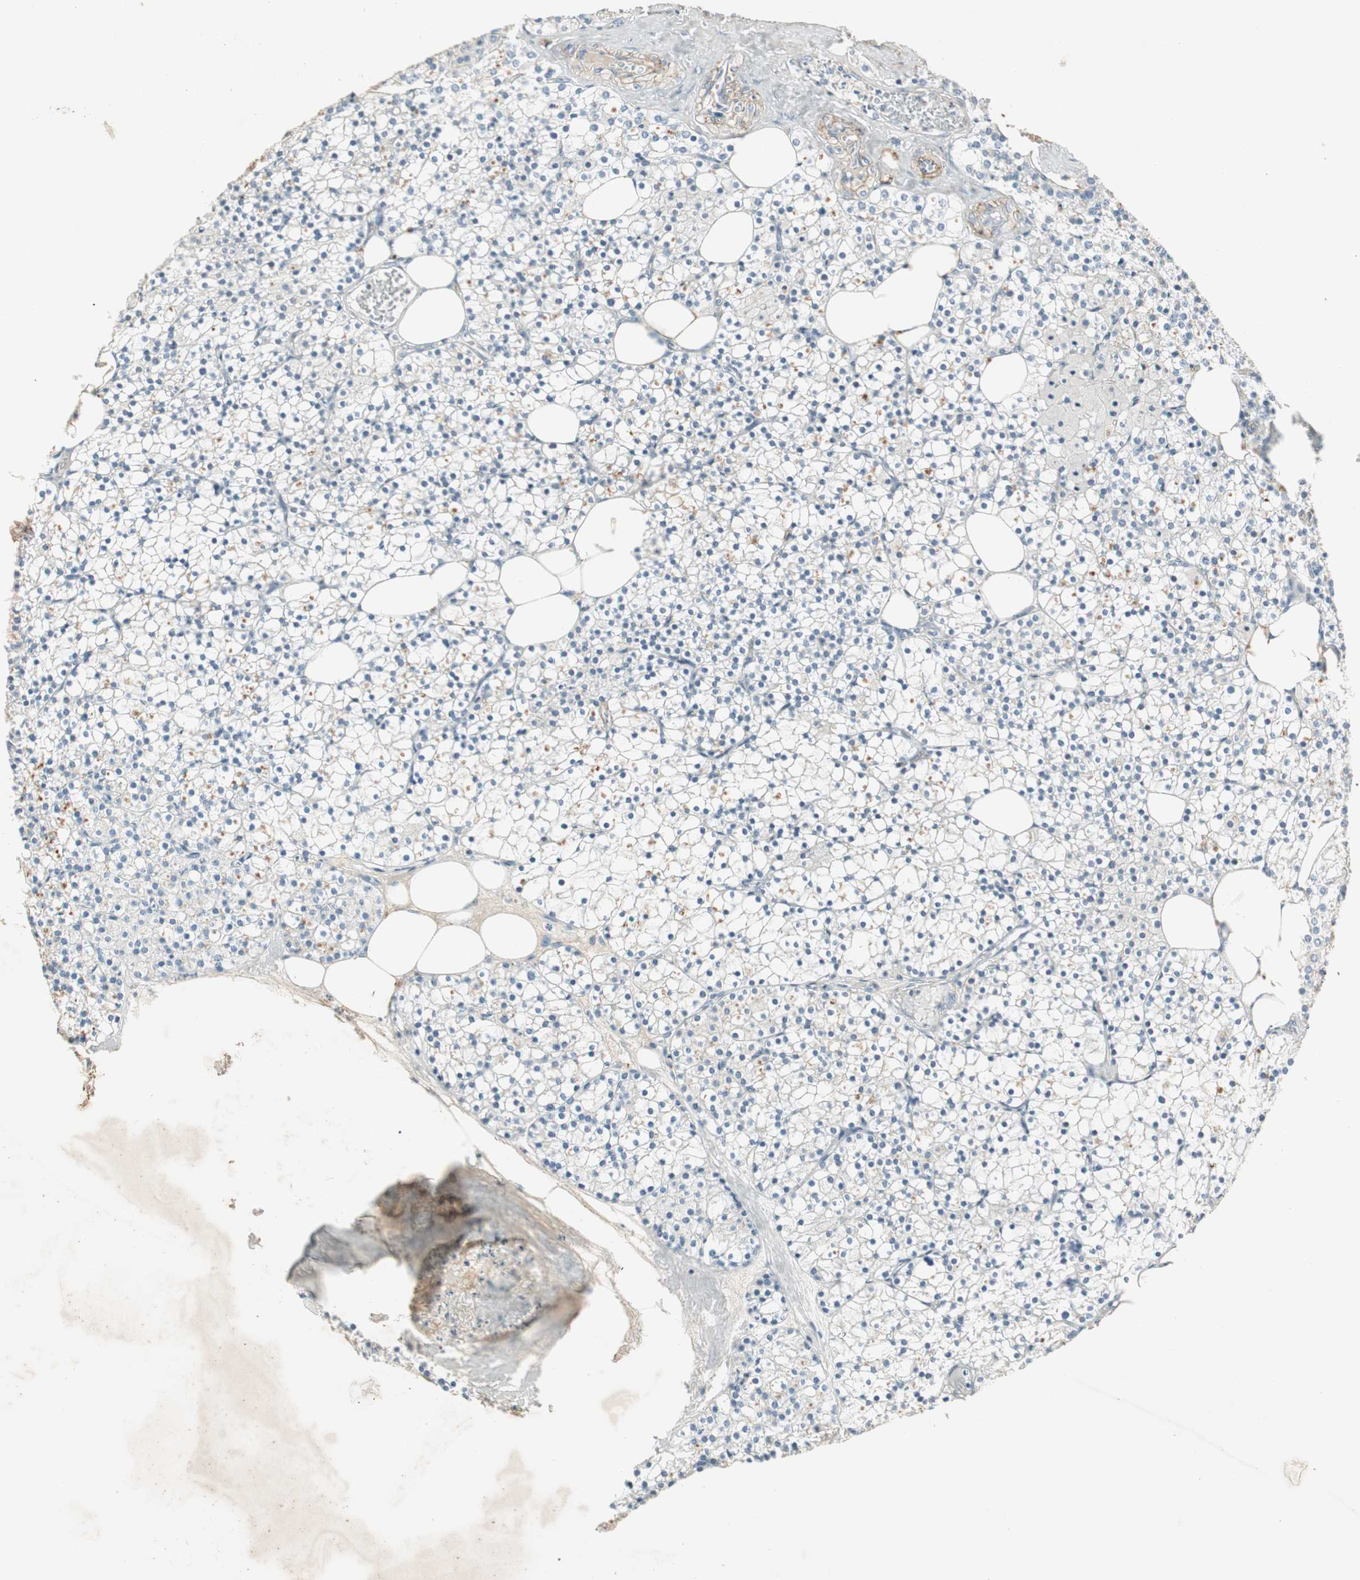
{"staining": {"intensity": "weak", "quantity": "<25%", "location": "cytoplasmic/membranous"}, "tissue": "parathyroid gland", "cell_type": "Glandular cells", "image_type": "normal", "snomed": [{"axis": "morphology", "description": "Normal tissue, NOS"}, {"axis": "topography", "description": "Parathyroid gland"}], "caption": "The immunohistochemistry (IHC) image has no significant staining in glandular cells of parathyroid gland. Brightfield microscopy of immunohistochemistry stained with DAB (3,3'-diaminobenzidine) (brown) and hematoxylin (blue), captured at high magnification.", "gene": "RNGTT", "patient": {"sex": "female", "age": 63}}